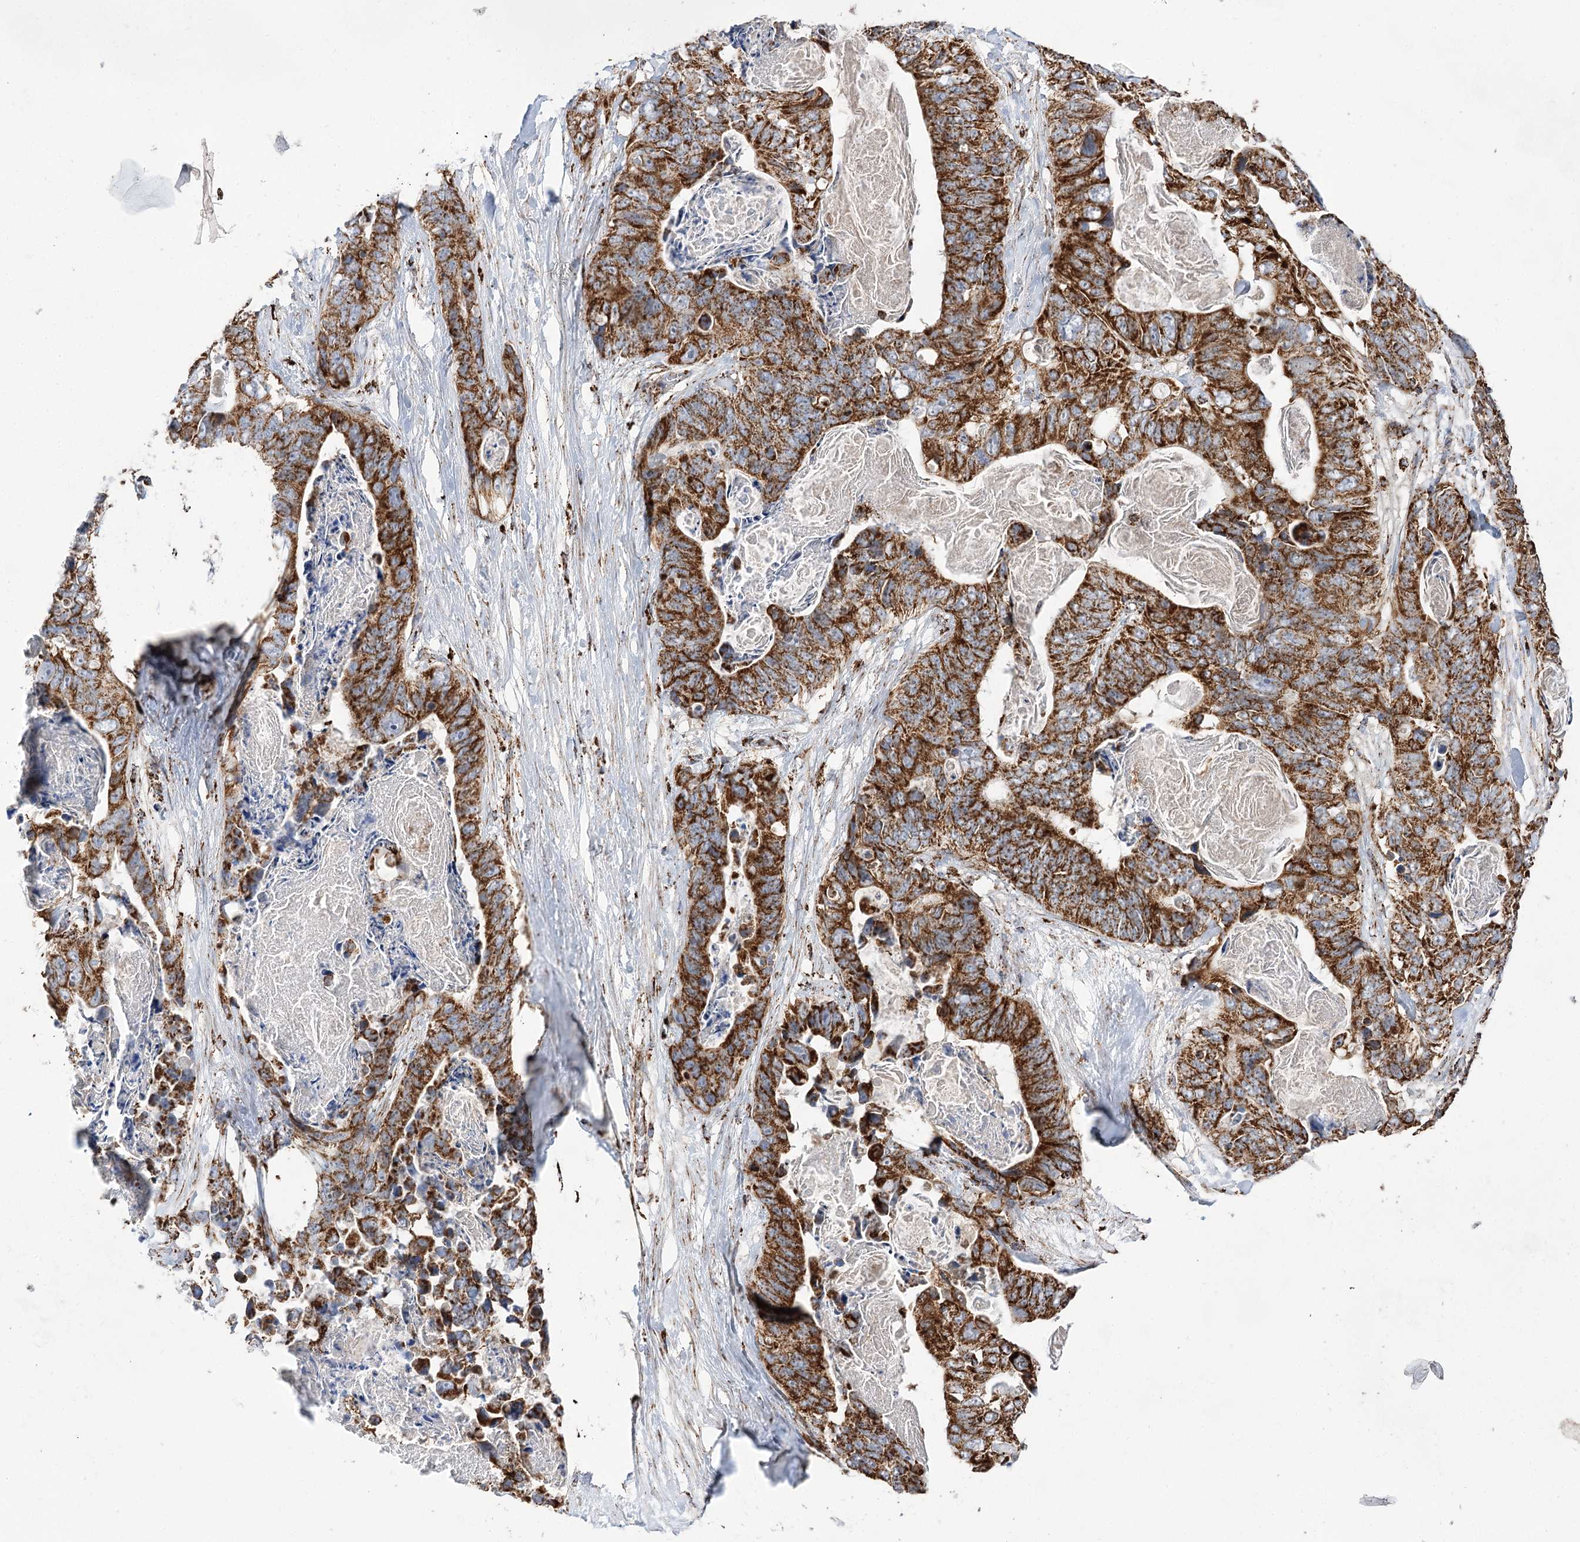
{"staining": {"intensity": "strong", "quantity": ">75%", "location": "cytoplasmic/membranous"}, "tissue": "stomach cancer", "cell_type": "Tumor cells", "image_type": "cancer", "snomed": [{"axis": "morphology", "description": "Adenocarcinoma, NOS"}, {"axis": "topography", "description": "Stomach"}], "caption": "Immunohistochemical staining of human adenocarcinoma (stomach) demonstrates strong cytoplasmic/membranous protein expression in about >75% of tumor cells. The staining is performed using DAB brown chromogen to label protein expression. The nuclei are counter-stained blue using hematoxylin.", "gene": "NADK2", "patient": {"sex": "female", "age": 89}}